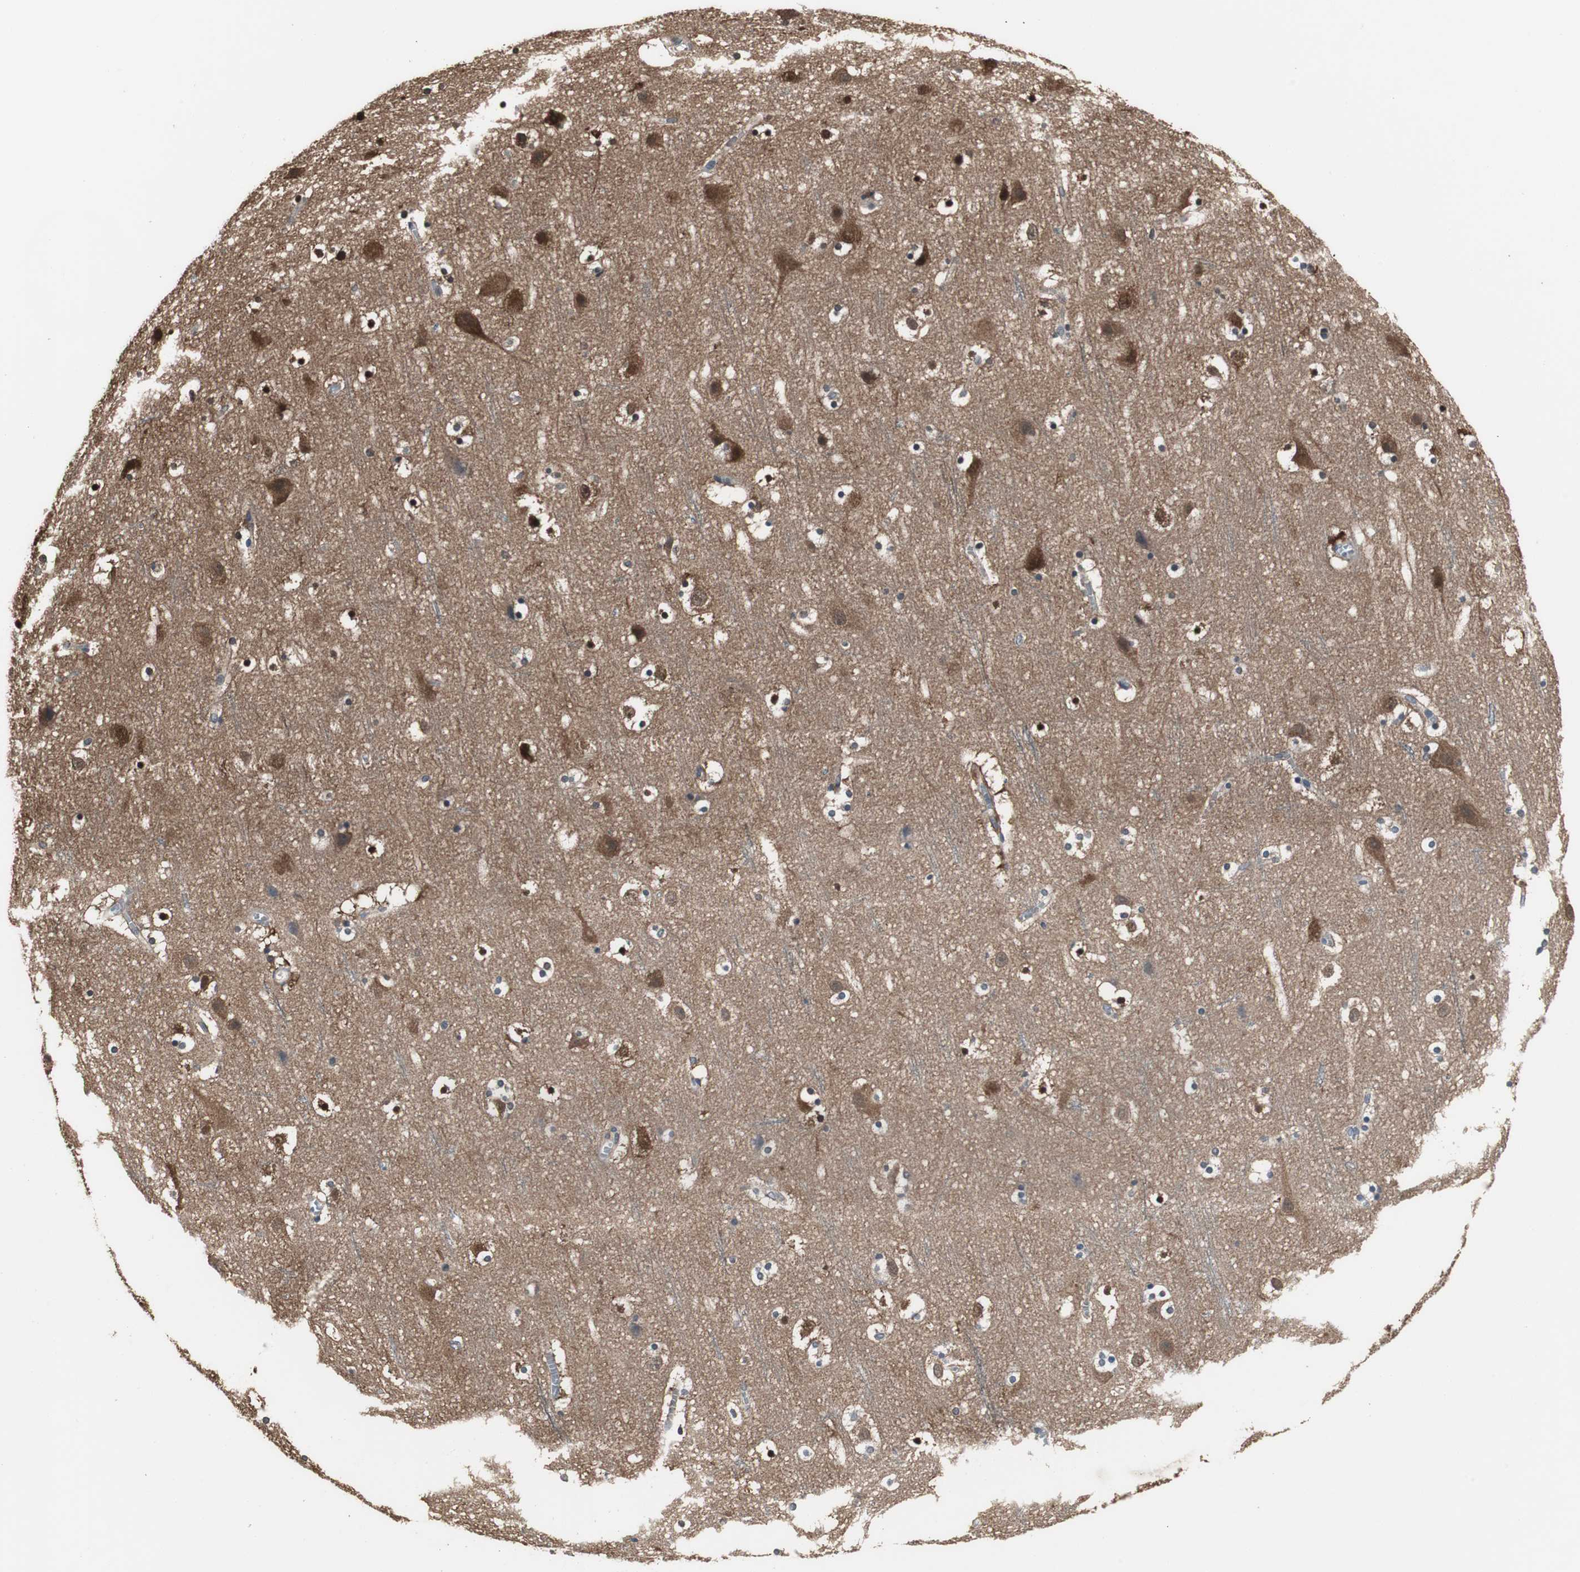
{"staining": {"intensity": "negative", "quantity": "none", "location": "none"}, "tissue": "cerebral cortex", "cell_type": "Endothelial cells", "image_type": "normal", "snomed": [{"axis": "morphology", "description": "Normal tissue, NOS"}, {"axis": "topography", "description": "Cerebral cortex"}], "caption": "The histopathology image exhibits no staining of endothelial cells in benign cerebral cortex.", "gene": "ZSCAN22", "patient": {"sex": "male", "age": 45}}